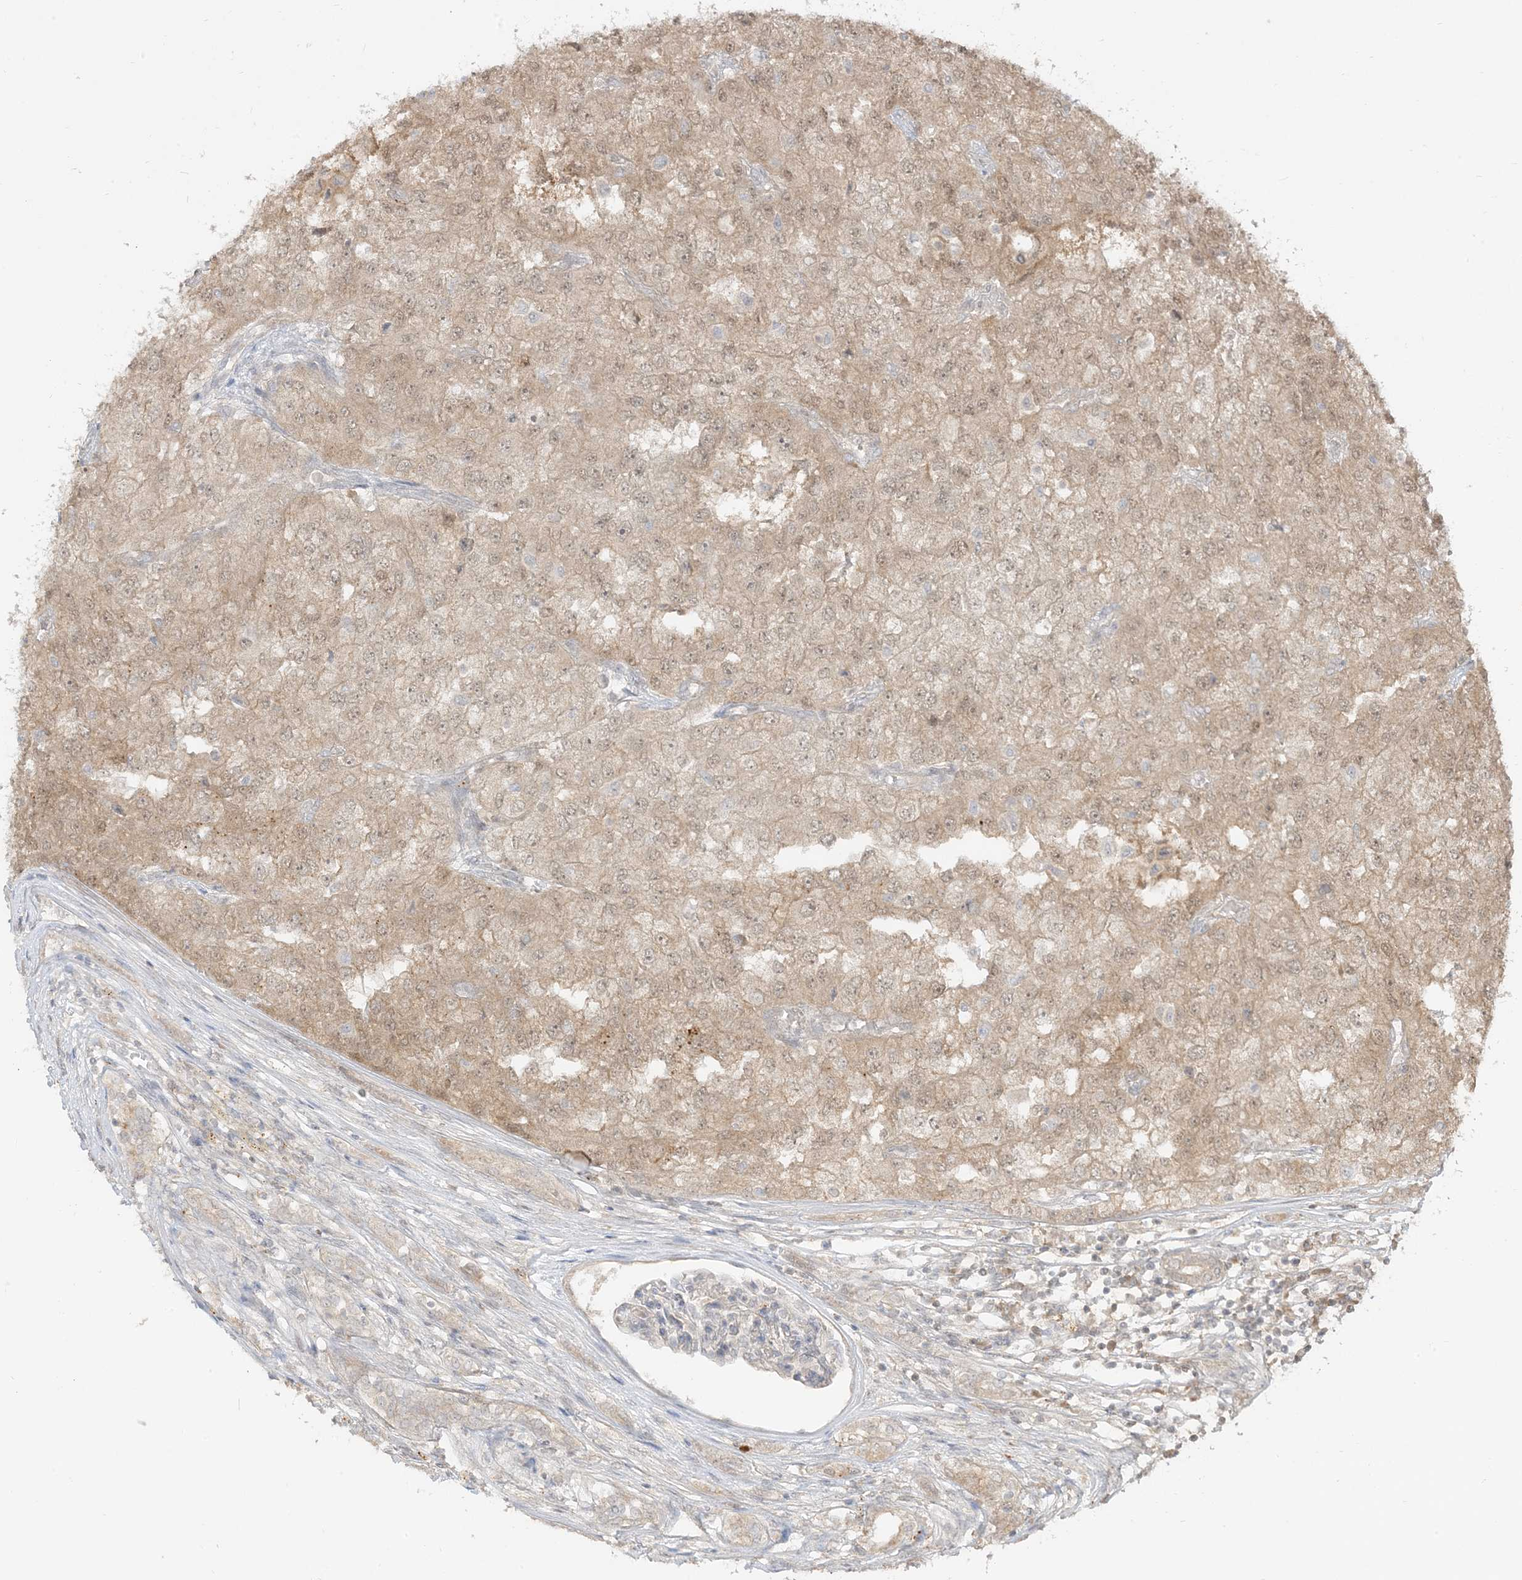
{"staining": {"intensity": "weak", "quantity": ">75%", "location": "cytoplasmic/membranous,nuclear"}, "tissue": "renal cancer", "cell_type": "Tumor cells", "image_type": "cancer", "snomed": [{"axis": "morphology", "description": "Adenocarcinoma, NOS"}, {"axis": "topography", "description": "Kidney"}], "caption": "Immunohistochemical staining of adenocarcinoma (renal) displays weak cytoplasmic/membranous and nuclear protein expression in approximately >75% of tumor cells.", "gene": "TBCC", "patient": {"sex": "female", "age": 54}}